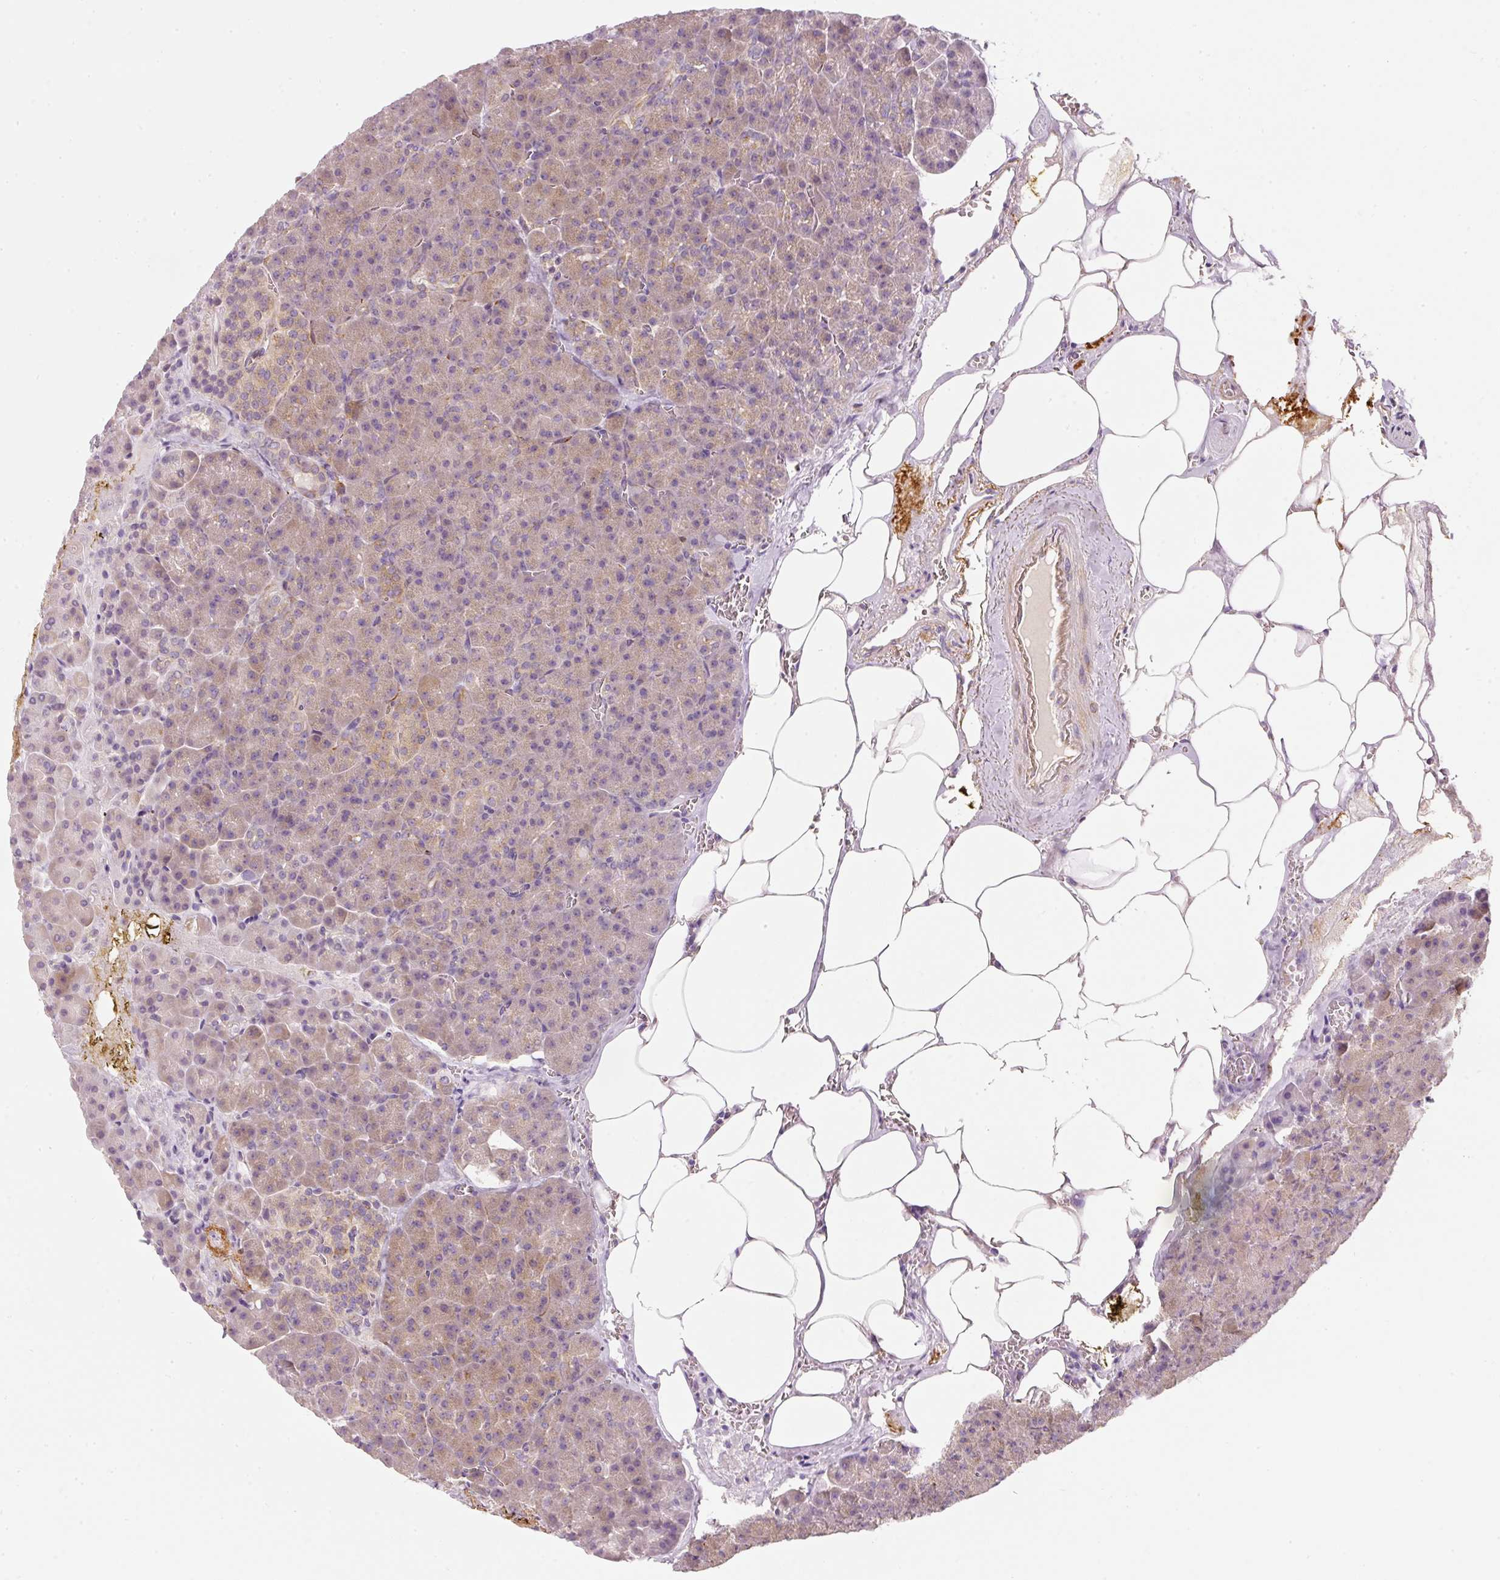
{"staining": {"intensity": "weak", "quantity": ">75%", "location": "cytoplasmic/membranous"}, "tissue": "pancreas", "cell_type": "Exocrine glandular cells", "image_type": "normal", "snomed": [{"axis": "morphology", "description": "Normal tissue, NOS"}, {"axis": "topography", "description": "Pancreas"}], "caption": "IHC photomicrograph of unremarkable pancreas: human pancreas stained using IHC exhibits low levels of weak protein expression localized specifically in the cytoplasmic/membranous of exocrine glandular cells, appearing as a cytoplasmic/membranous brown color.", "gene": "RNF167", "patient": {"sex": "female", "age": 74}}